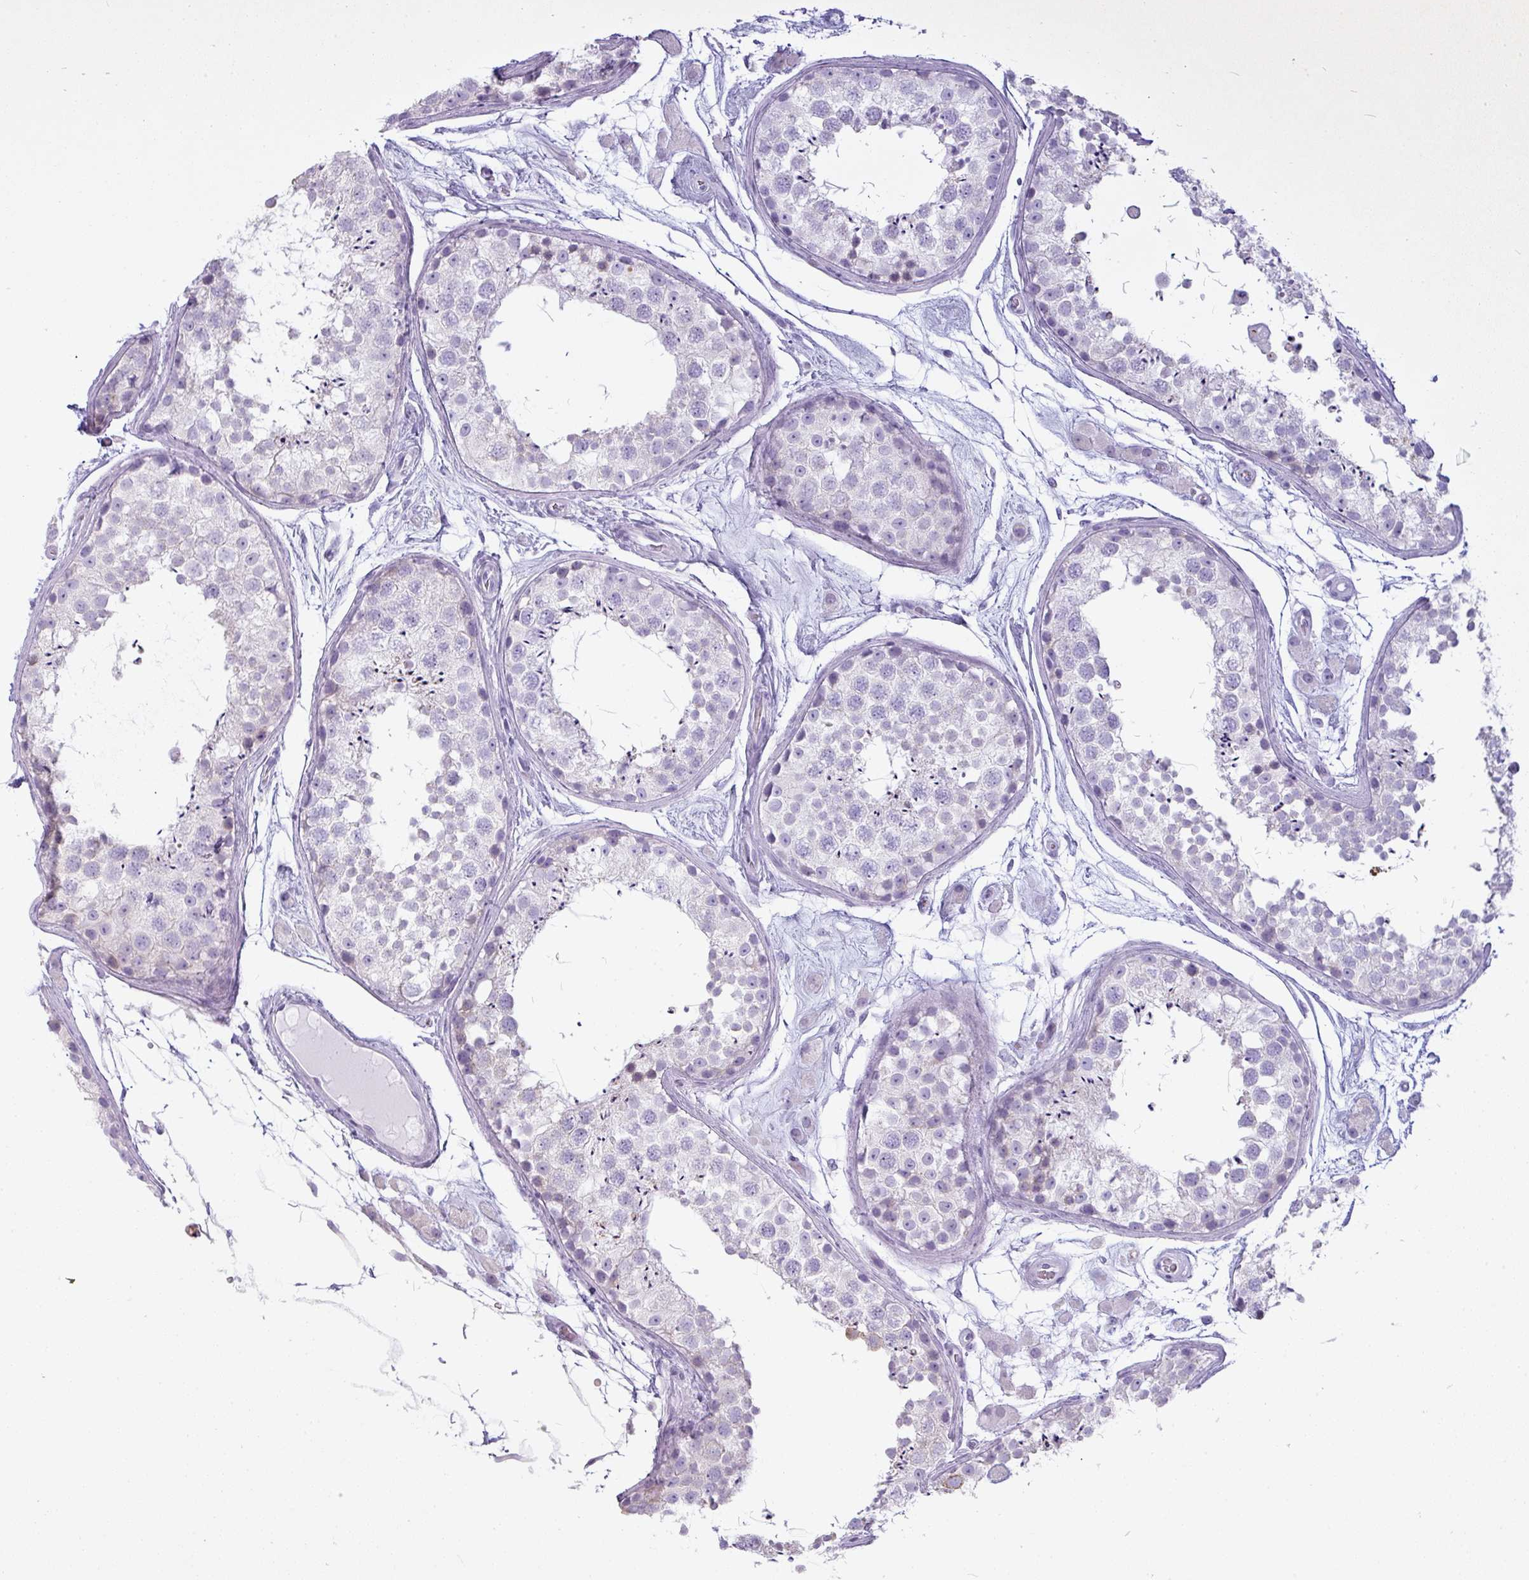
{"staining": {"intensity": "negative", "quantity": "none", "location": "none"}, "tissue": "testis", "cell_type": "Cells in seminiferous ducts", "image_type": "normal", "snomed": [{"axis": "morphology", "description": "Normal tissue, NOS"}, {"axis": "topography", "description": "Testis"}], "caption": "A photomicrograph of testis stained for a protein reveals no brown staining in cells in seminiferous ducts. Brightfield microscopy of immunohistochemistry stained with DAB (brown) and hematoxylin (blue), captured at high magnification.", "gene": "PGA3", "patient": {"sex": "male", "age": 25}}